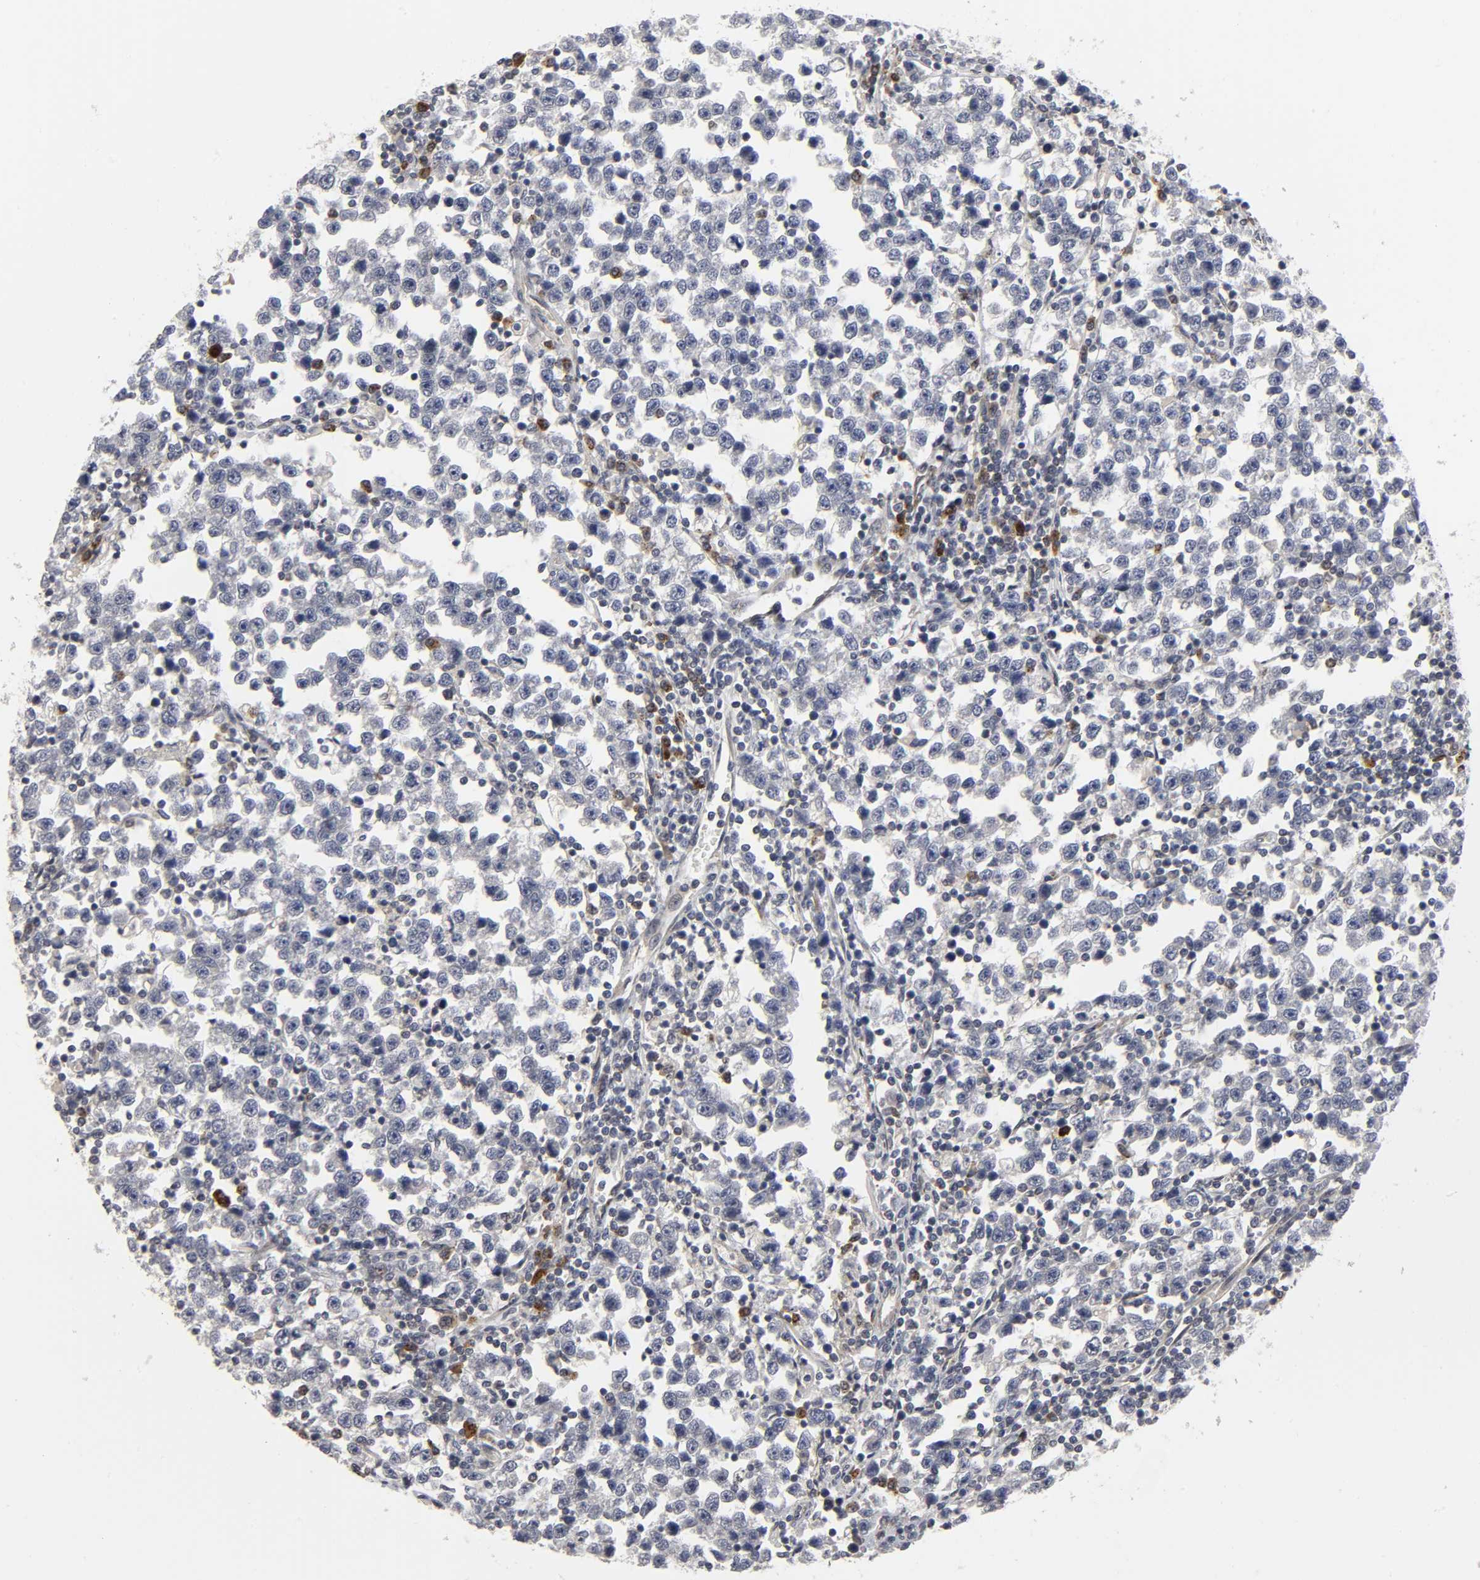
{"staining": {"intensity": "negative", "quantity": "none", "location": "none"}, "tissue": "testis cancer", "cell_type": "Tumor cells", "image_type": "cancer", "snomed": [{"axis": "morphology", "description": "Seminoma, NOS"}, {"axis": "topography", "description": "Testis"}], "caption": "This image is of testis seminoma stained with immunohistochemistry (IHC) to label a protein in brown with the nuclei are counter-stained blue. There is no staining in tumor cells.", "gene": "ASB6", "patient": {"sex": "male", "age": 43}}